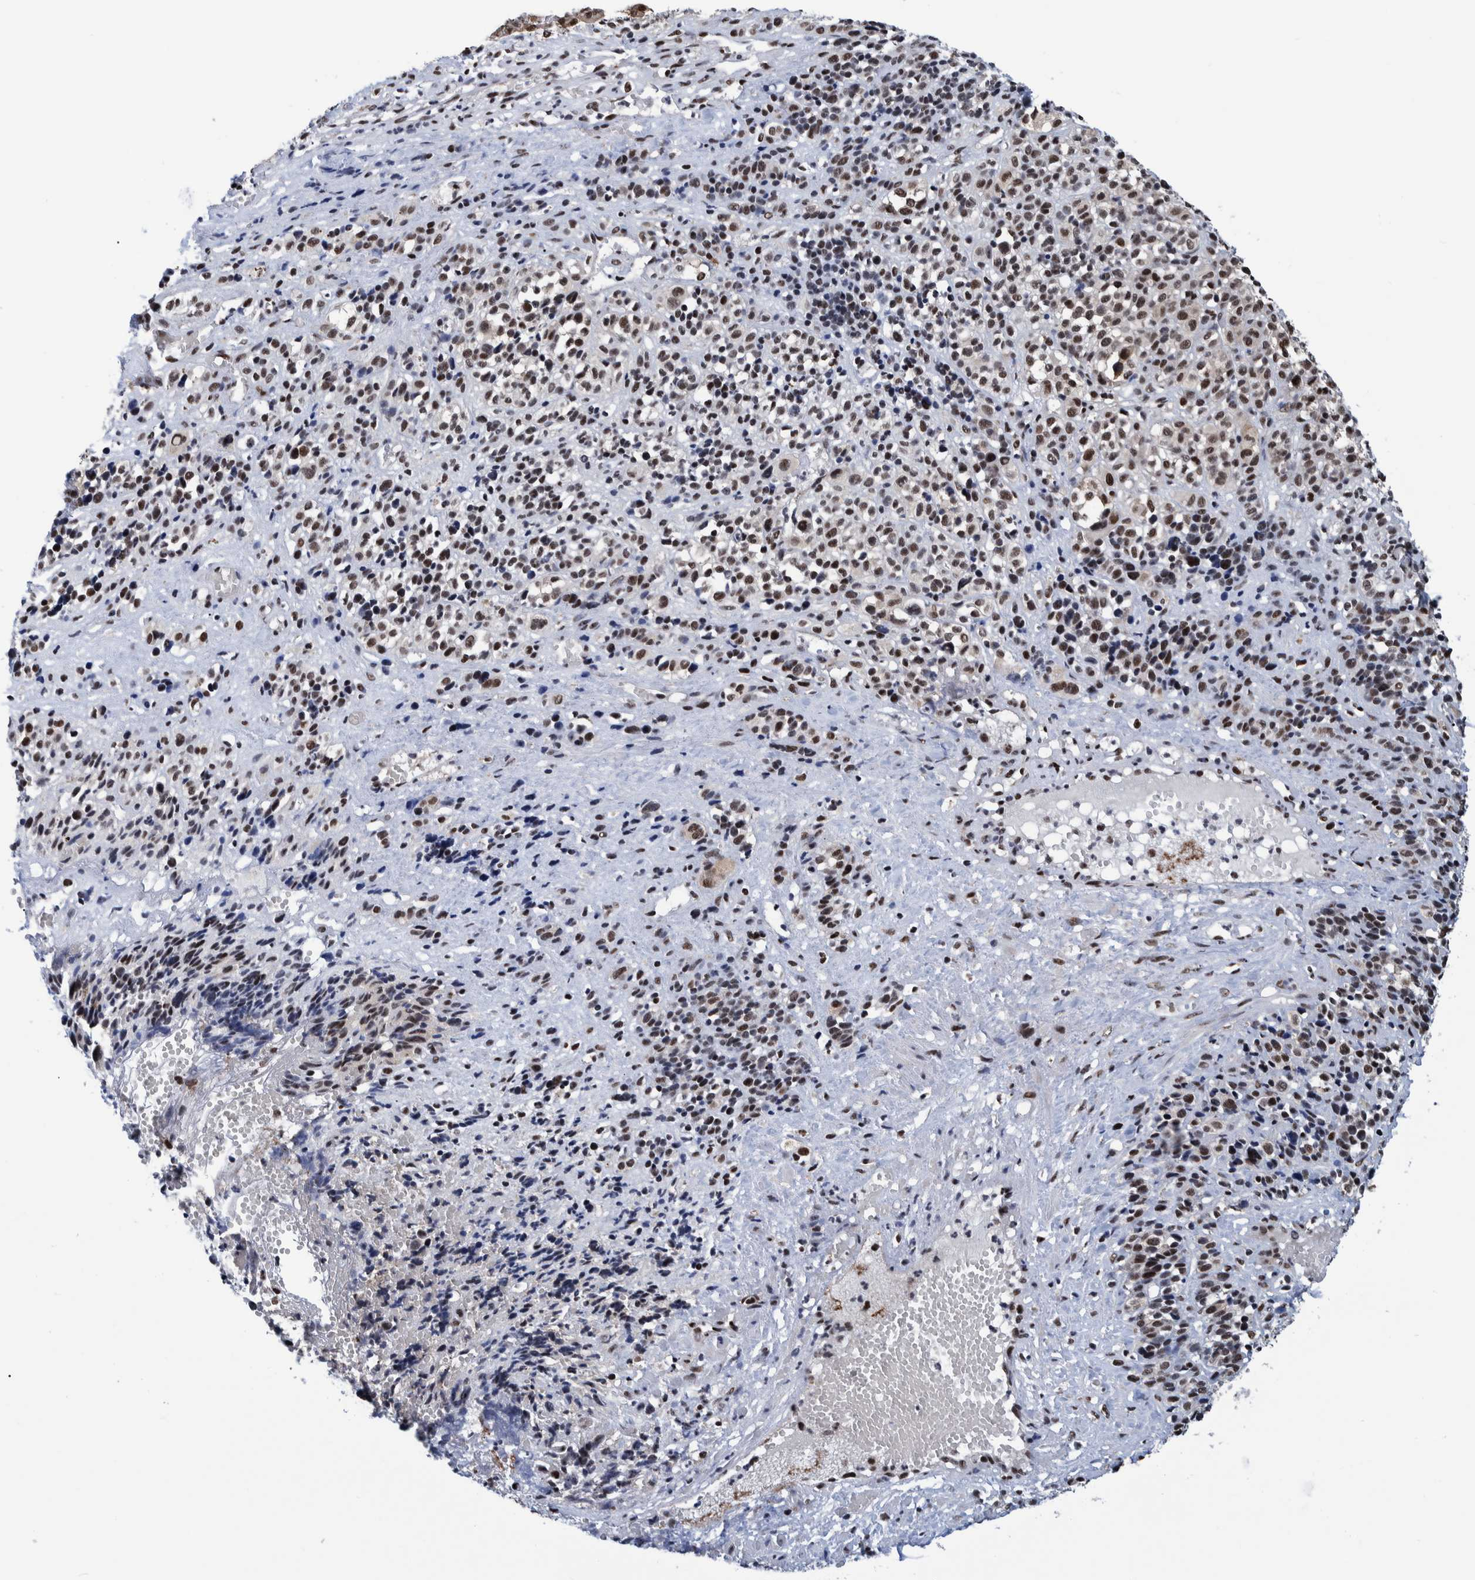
{"staining": {"intensity": "strong", "quantity": ">75%", "location": "nuclear"}, "tissue": "melanoma", "cell_type": "Tumor cells", "image_type": "cancer", "snomed": [{"axis": "morphology", "description": "Malignant melanoma, Metastatic site"}, {"axis": "topography", "description": "Skin"}], "caption": "Brown immunohistochemical staining in melanoma reveals strong nuclear expression in about >75% of tumor cells. (DAB (3,3'-diaminobenzidine) IHC with brightfield microscopy, high magnification).", "gene": "EFTUD2", "patient": {"sex": "female", "age": 74}}